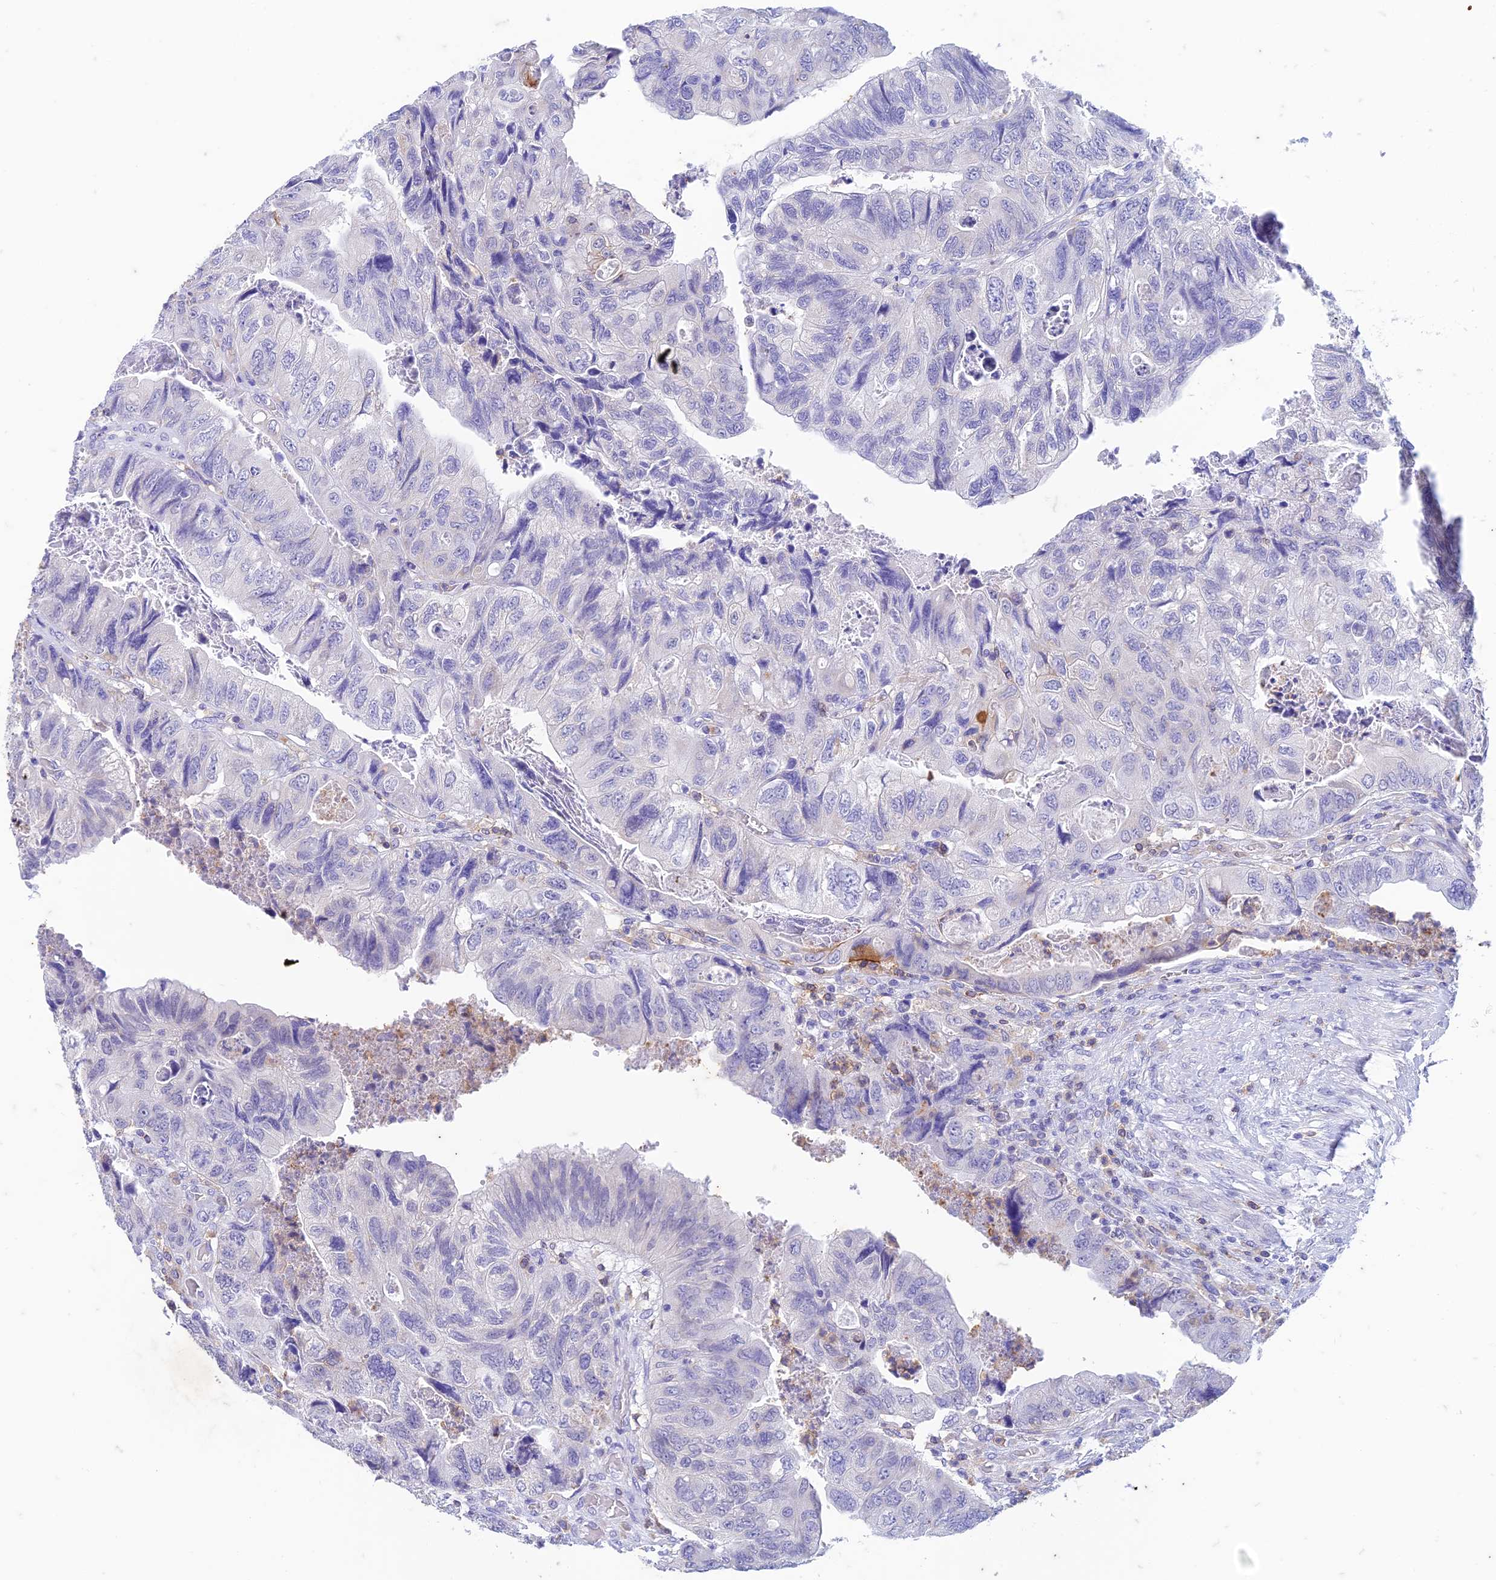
{"staining": {"intensity": "negative", "quantity": "none", "location": "none"}, "tissue": "colorectal cancer", "cell_type": "Tumor cells", "image_type": "cancer", "snomed": [{"axis": "morphology", "description": "Adenocarcinoma, NOS"}, {"axis": "topography", "description": "Rectum"}], "caption": "Tumor cells show no significant protein staining in colorectal cancer.", "gene": "FGF7", "patient": {"sex": "male", "age": 63}}